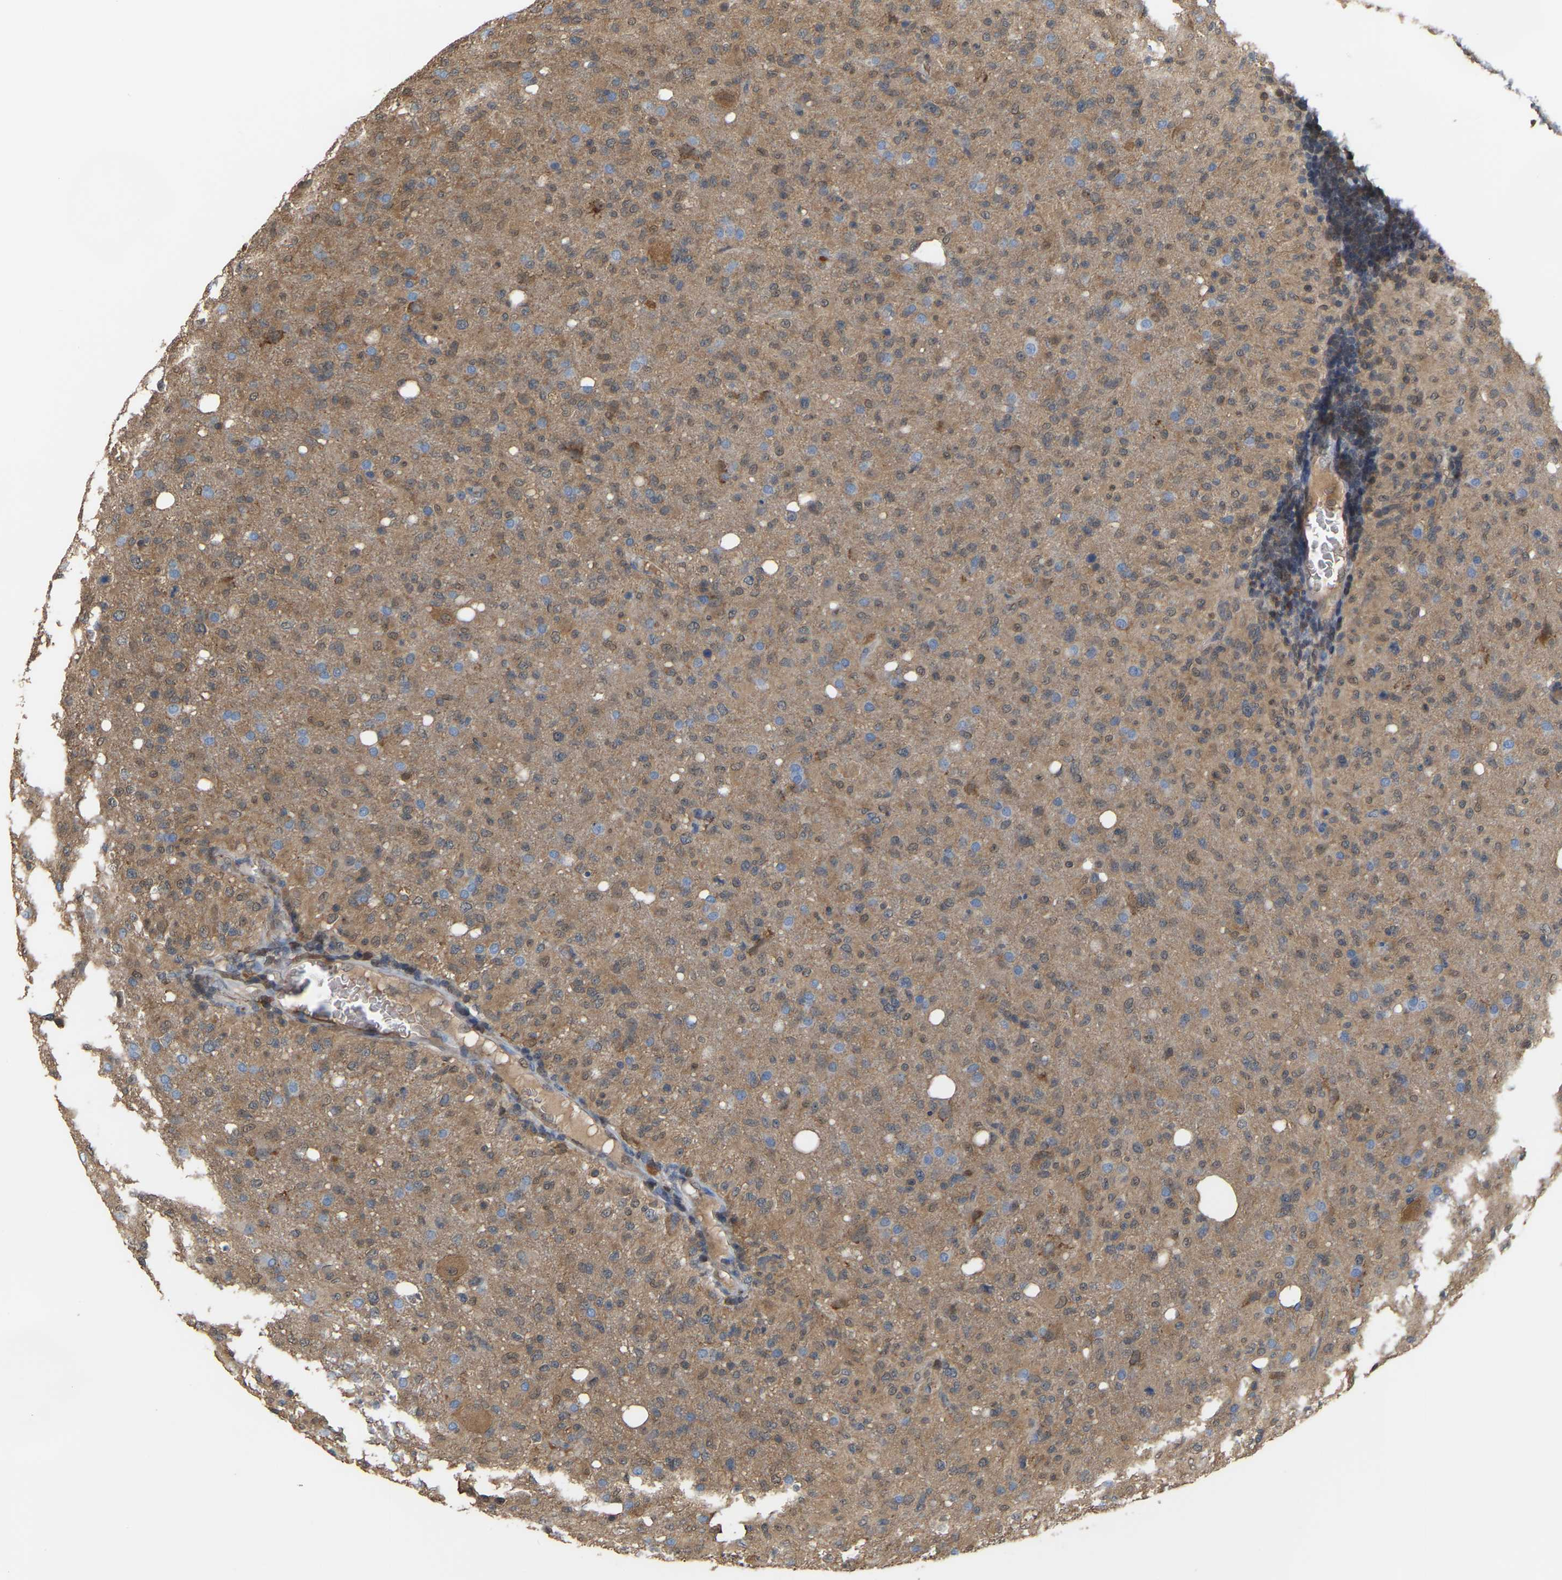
{"staining": {"intensity": "moderate", "quantity": "25%-75%", "location": "cytoplasmic/membranous"}, "tissue": "glioma", "cell_type": "Tumor cells", "image_type": "cancer", "snomed": [{"axis": "morphology", "description": "Glioma, malignant, High grade"}, {"axis": "topography", "description": "Brain"}], "caption": "The photomicrograph reveals a brown stain indicating the presence of a protein in the cytoplasmic/membranous of tumor cells in glioma.", "gene": "MTPN", "patient": {"sex": "female", "age": 57}}